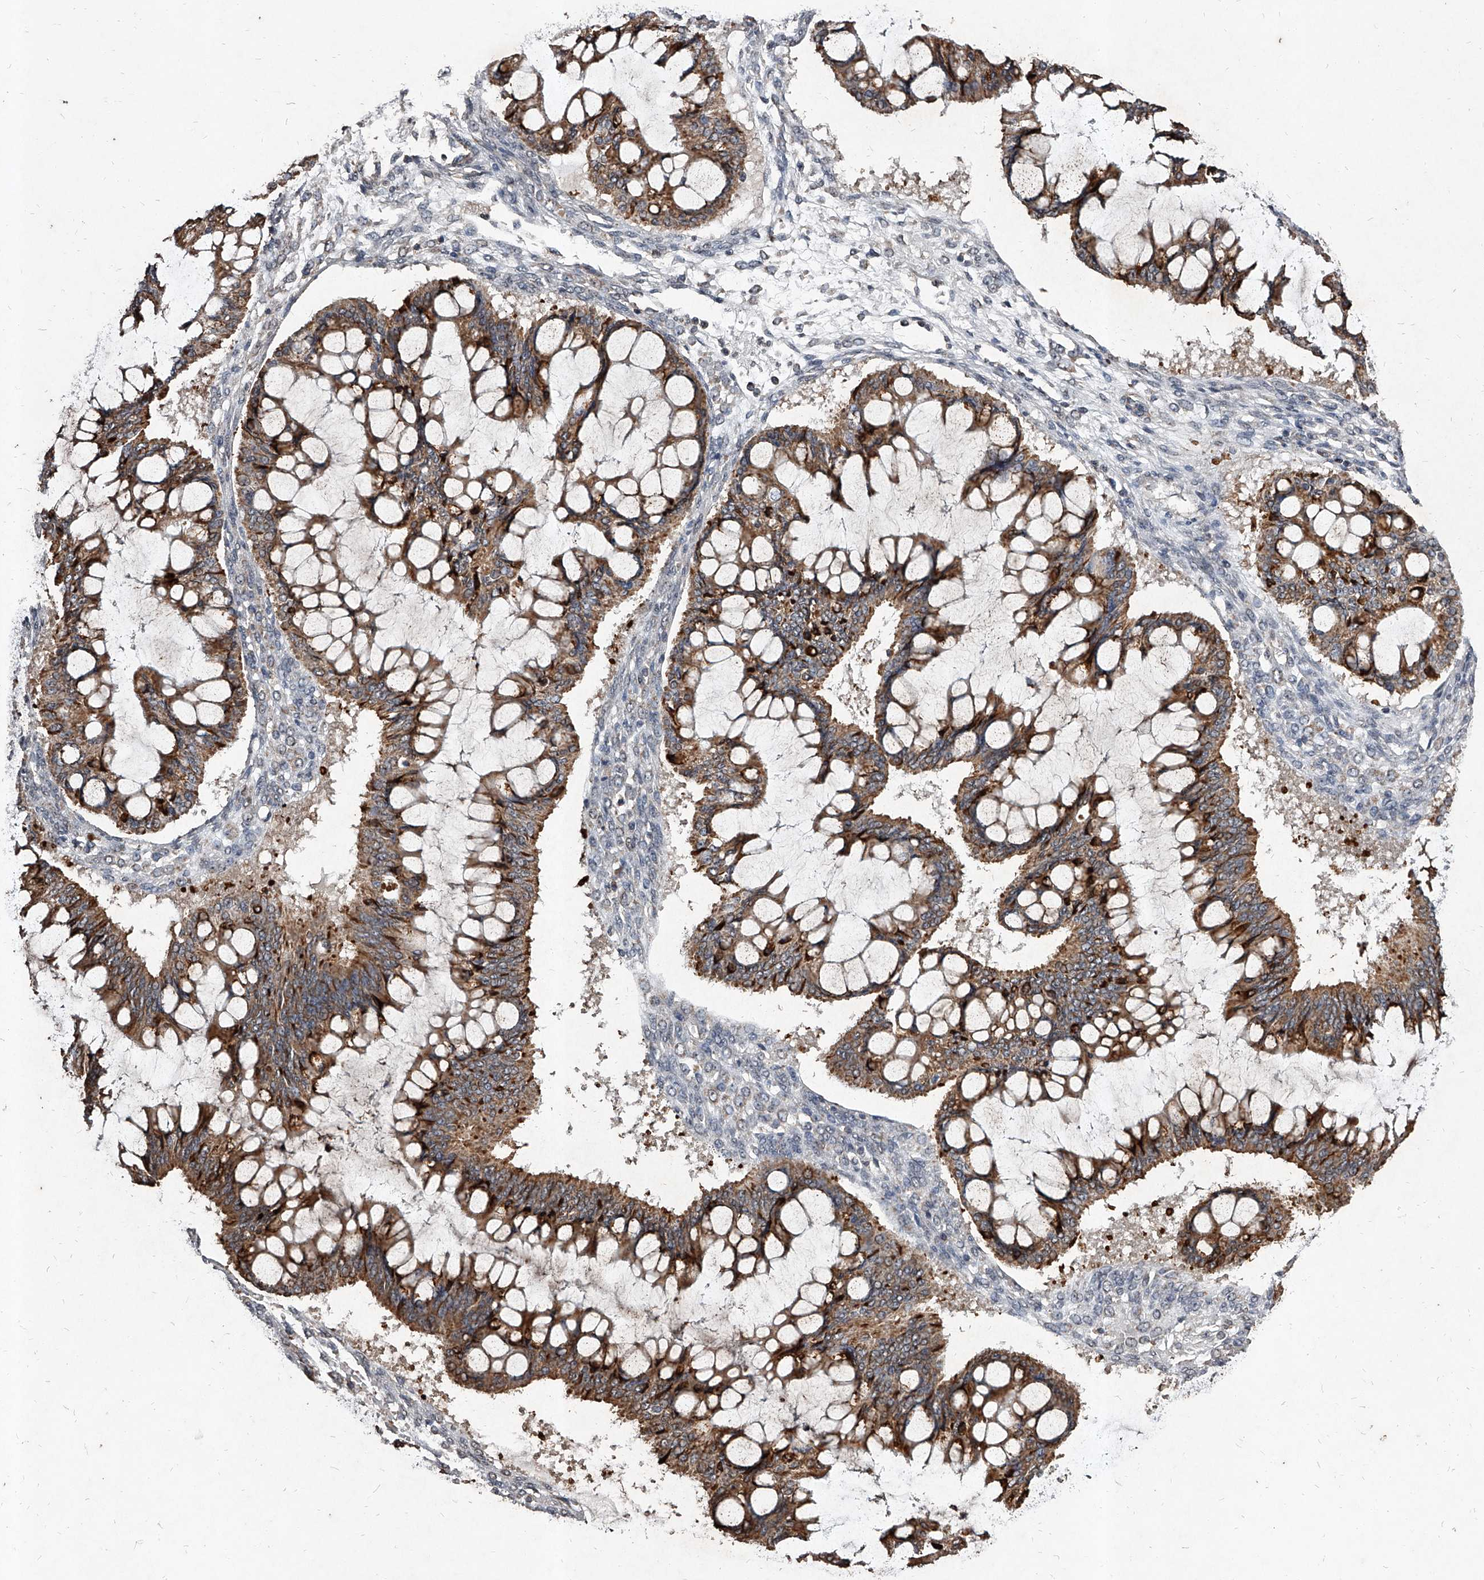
{"staining": {"intensity": "moderate", "quantity": ">75%", "location": "cytoplasmic/membranous"}, "tissue": "ovarian cancer", "cell_type": "Tumor cells", "image_type": "cancer", "snomed": [{"axis": "morphology", "description": "Cystadenocarcinoma, mucinous, NOS"}, {"axis": "topography", "description": "Ovary"}], "caption": "A brown stain highlights moderate cytoplasmic/membranous staining of a protein in human mucinous cystadenocarcinoma (ovarian) tumor cells.", "gene": "GPR183", "patient": {"sex": "female", "age": 73}}